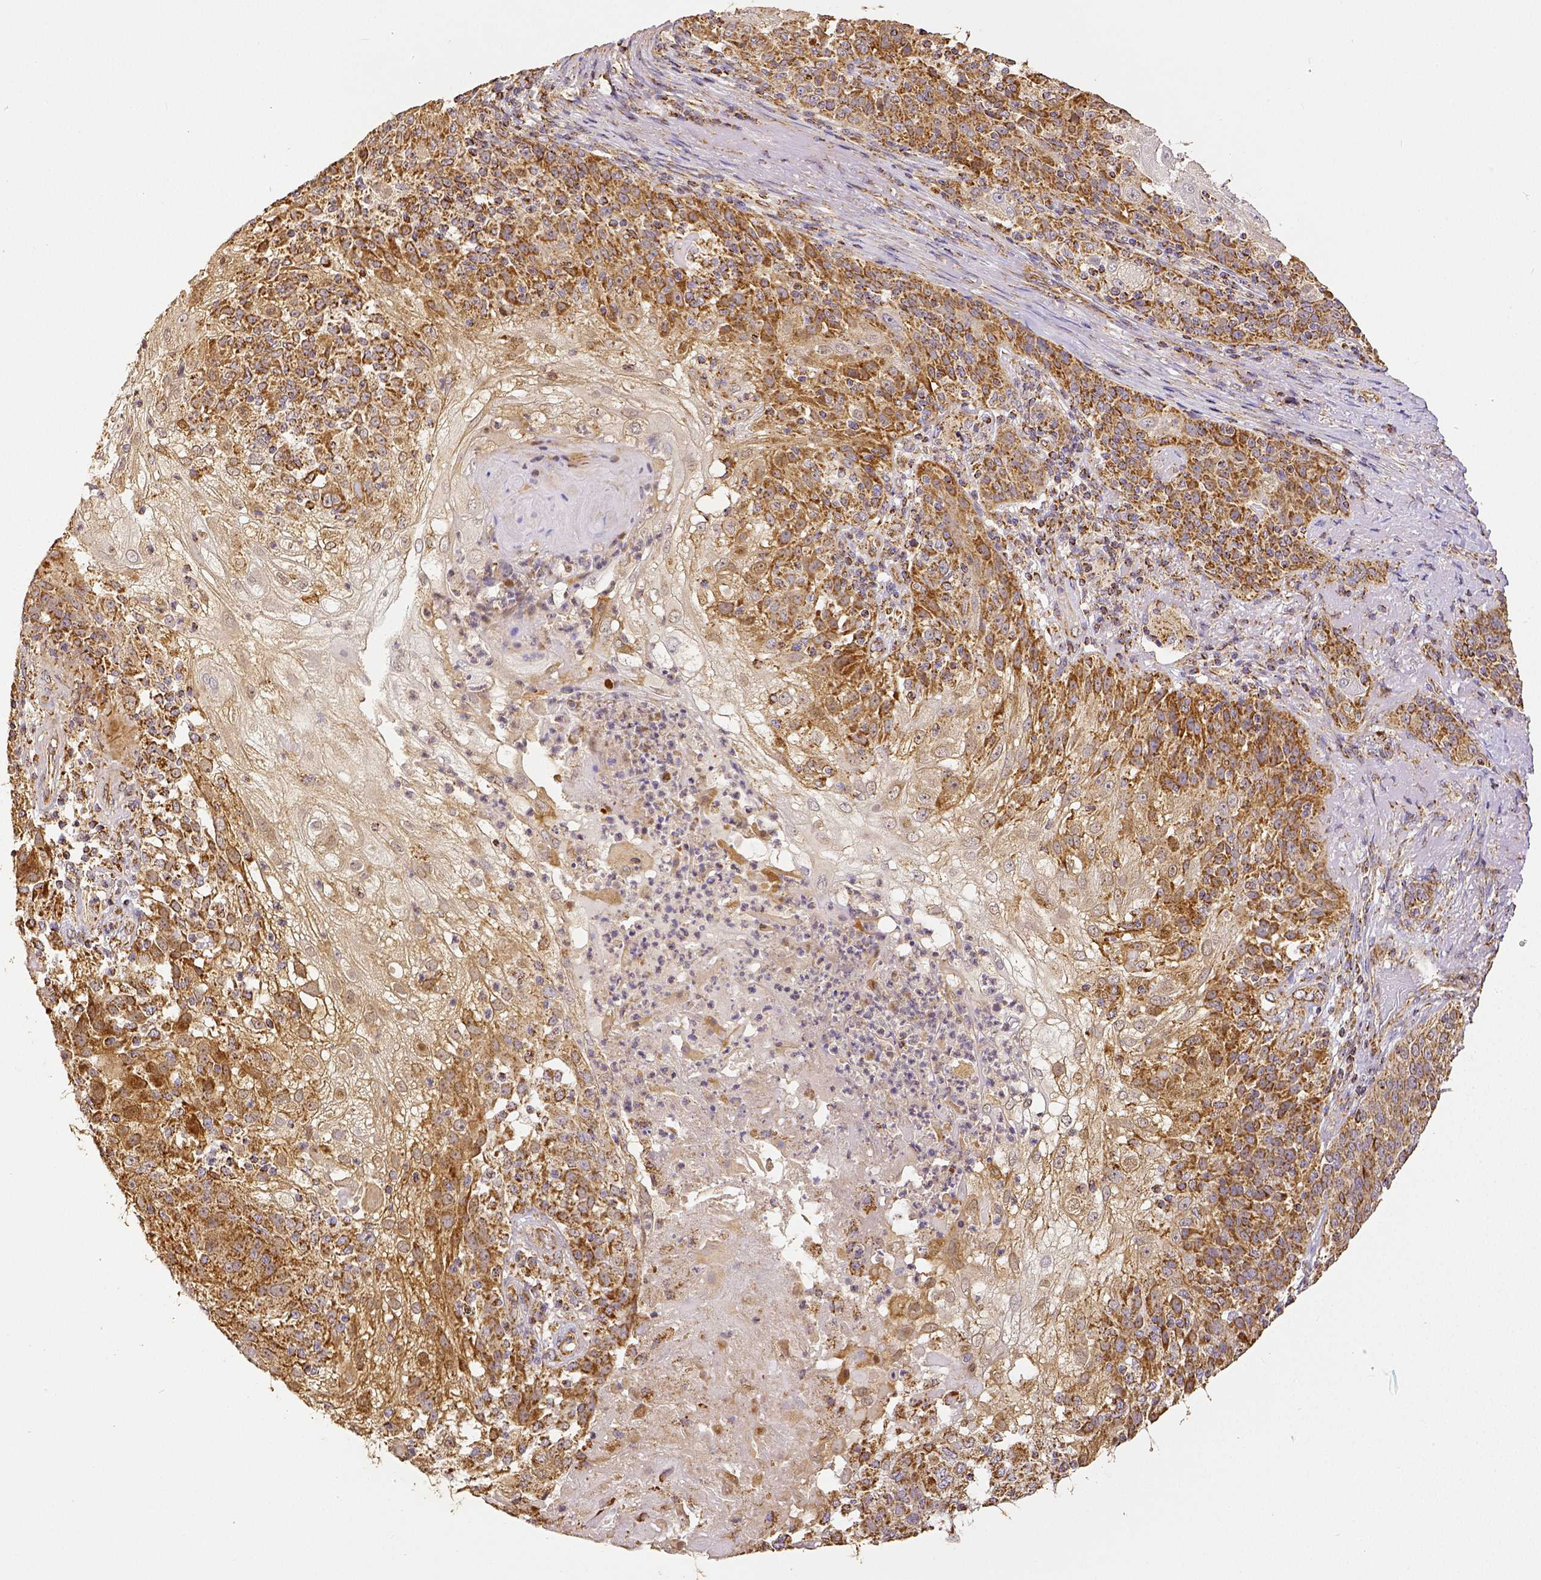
{"staining": {"intensity": "moderate", "quantity": ">75%", "location": "cytoplasmic/membranous"}, "tissue": "skin cancer", "cell_type": "Tumor cells", "image_type": "cancer", "snomed": [{"axis": "morphology", "description": "Normal tissue, NOS"}, {"axis": "morphology", "description": "Squamous cell carcinoma, NOS"}, {"axis": "topography", "description": "Skin"}], "caption": "Moderate cytoplasmic/membranous protein staining is present in about >75% of tumor cells in skin squamous cell carcinoma.", "gene": "SDHB", "patient": {"sex": "female", "age": 83}}